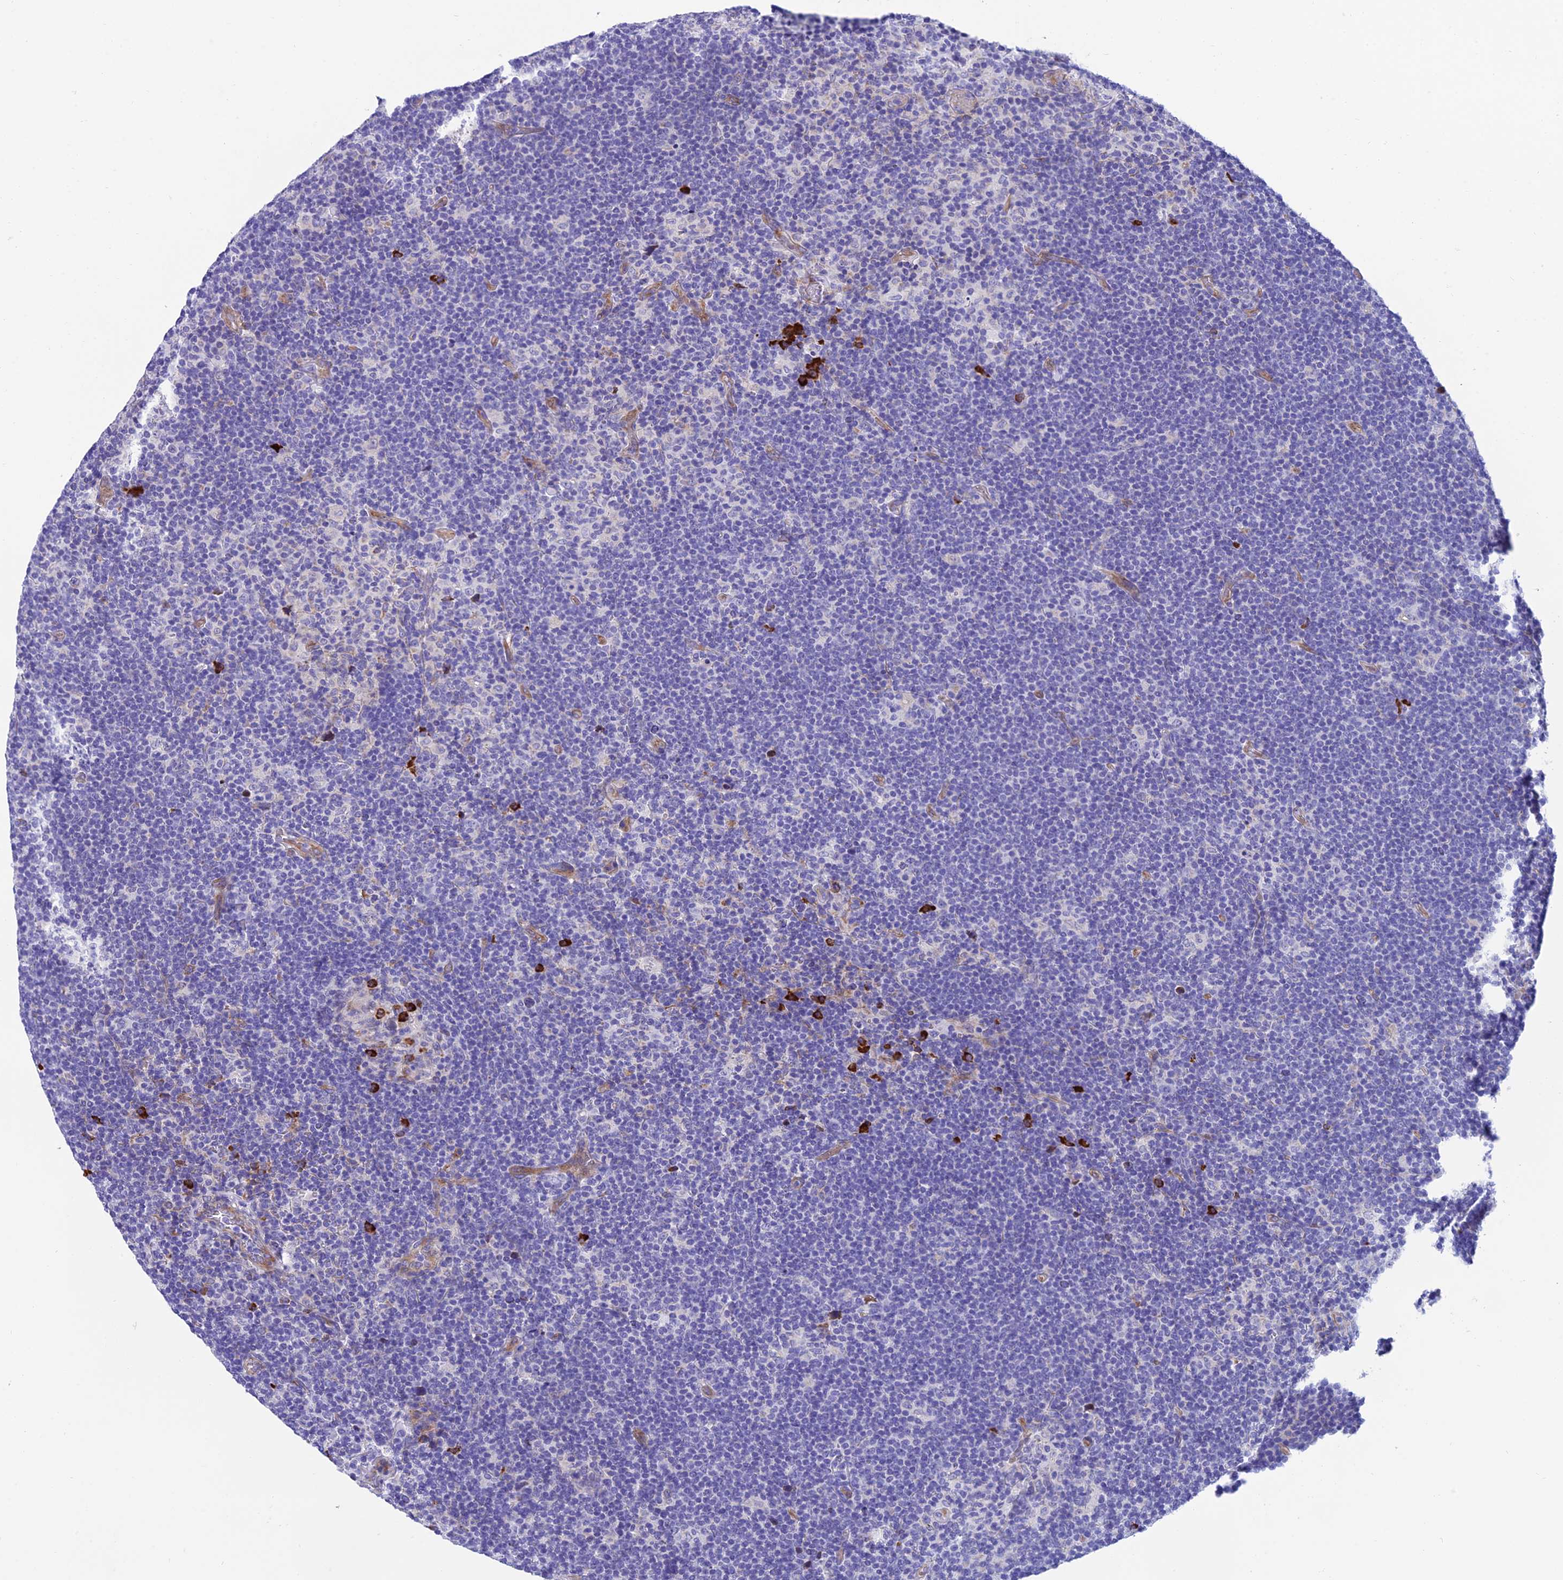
{"staining": {"intensity": "negative", "quantity": "none", "location": "none"}, "tissue": "lymphoma", "cell_type": "Tumor cells", "image_type": "cancer", "snomed": [{"axis": "morphology", "description": "Hodgkin's disease, NOS"}, {"axis": "topography", "description": "Lymph node"}], "caption": "Immunohistochemistry (IHC) micrograph of Hodgkin's disease stained for a protein (brown), which demonstrates no staining in tumor cells.", "gene": "MACIR", "patient": {"sex": "female", "age": 57}}